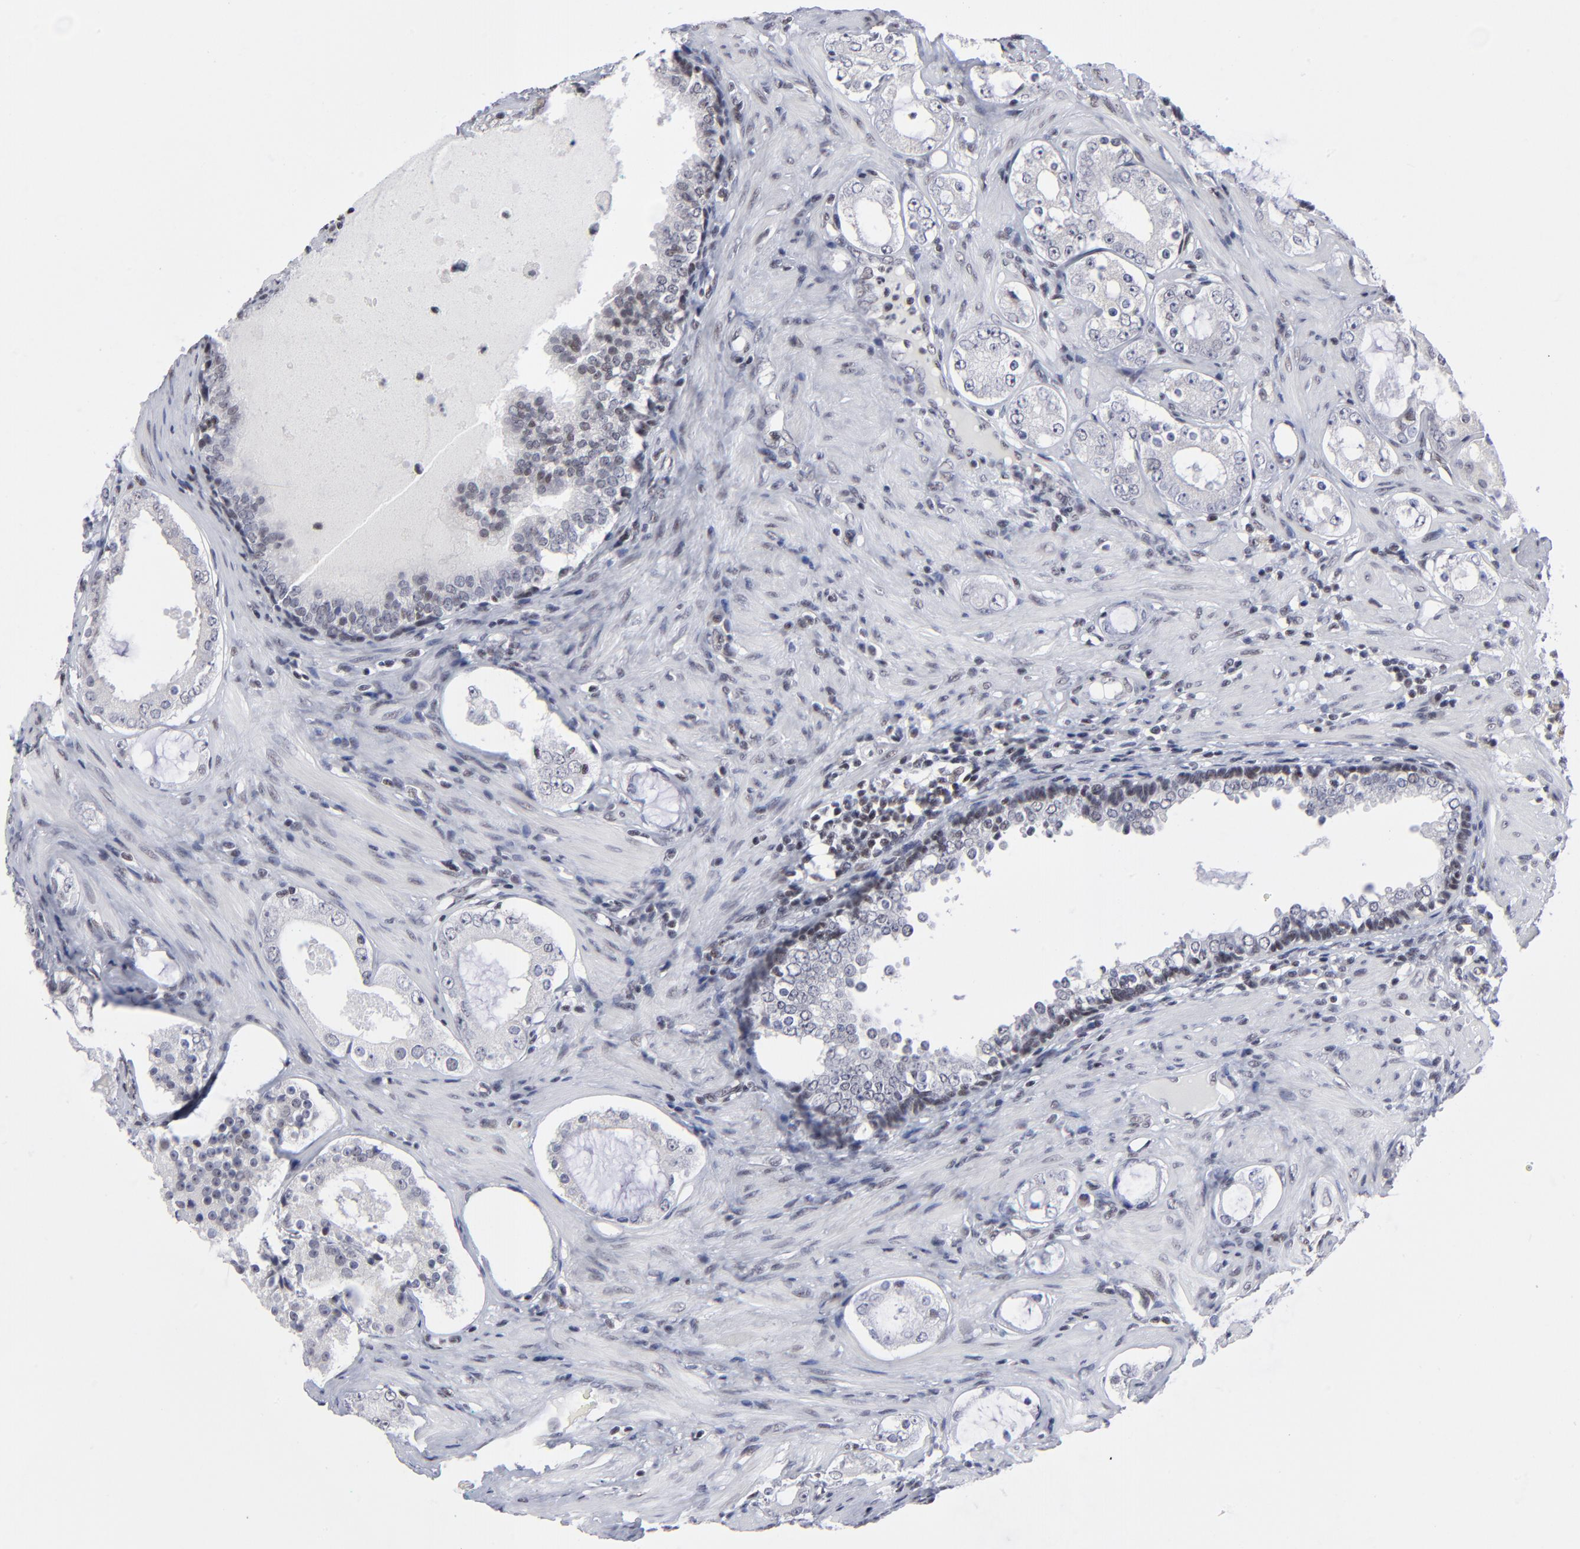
{"staining": {"intensity": "negative", "quantity": "none", "location": "none"}, "tissue": "prostate cancer", "cell_type": "Tumor cells", "image_type": "cancer", "snomed": [{"axis": "morphology", "description": "Adenocarcinoma, Medium grade"}, {"axis": "topography", "description": "Prostate"}], "caption": "This is an IHC image of prostate cancer (medium-grade adenocarcinoma). There is no staining in tumor cells.", "gene": "SP2", "patient": {"sex": "male", "age": 73}}